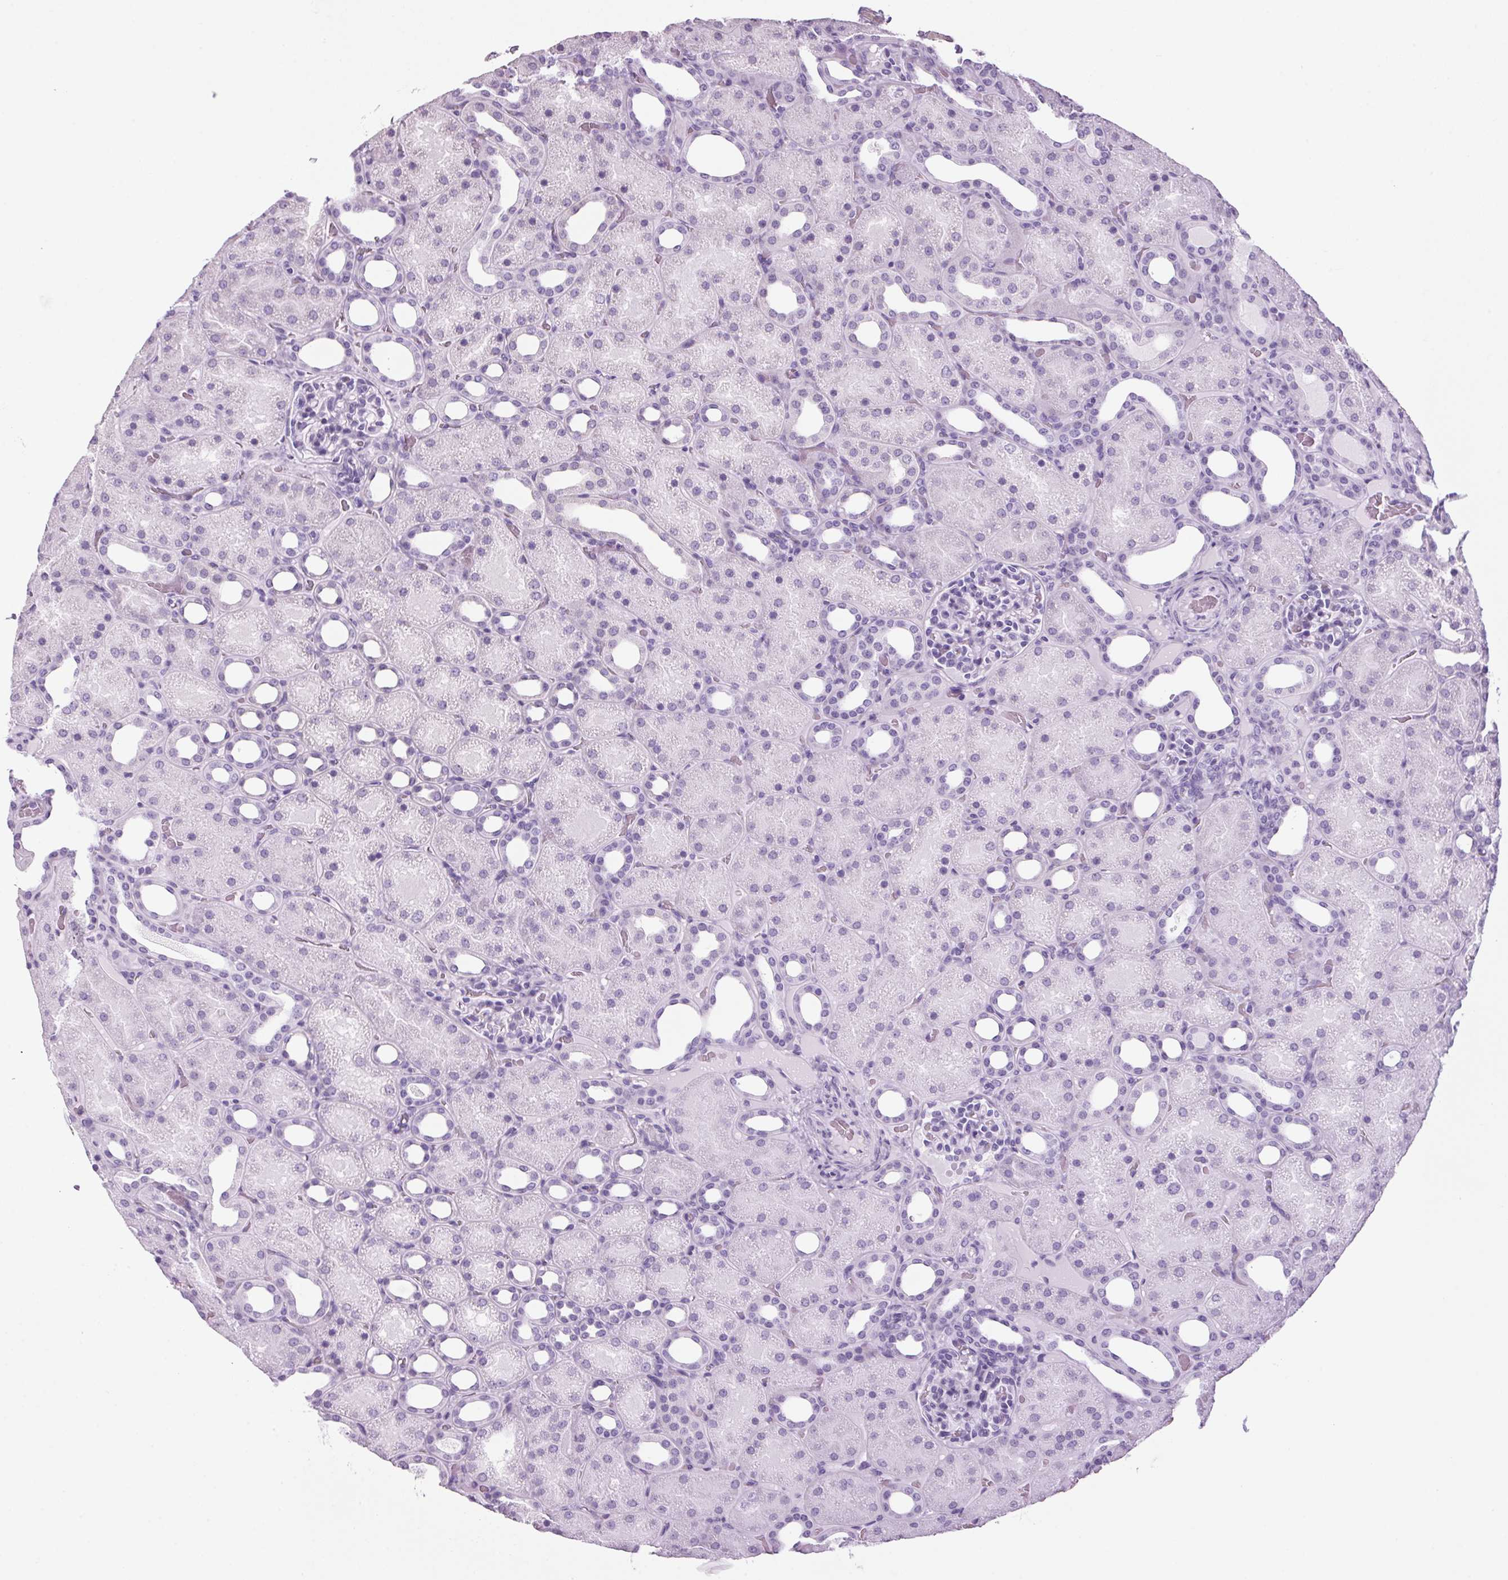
{"staining": {"intensity": "negative", "quantity": "none", "location": "none"}, "tissue": "kidney", "cell_type": "Cells in glomeruli", "image_type": "normal", "snomed": [{"axis": "morphology", "description": "Normal tissue, NOS"}, {"axis": "topography", "description": "Kidney"}], "caption": "Cells in glomeruli show no significant positivity in normal kidney. The staining is performed using DAB (3,3'-diaminobenzidine) brown chromogen with nuclei counter-stained in using hematoxylin.", "gene": "PPP1R1A", "patient": {"sex": "male", "age": 2}}